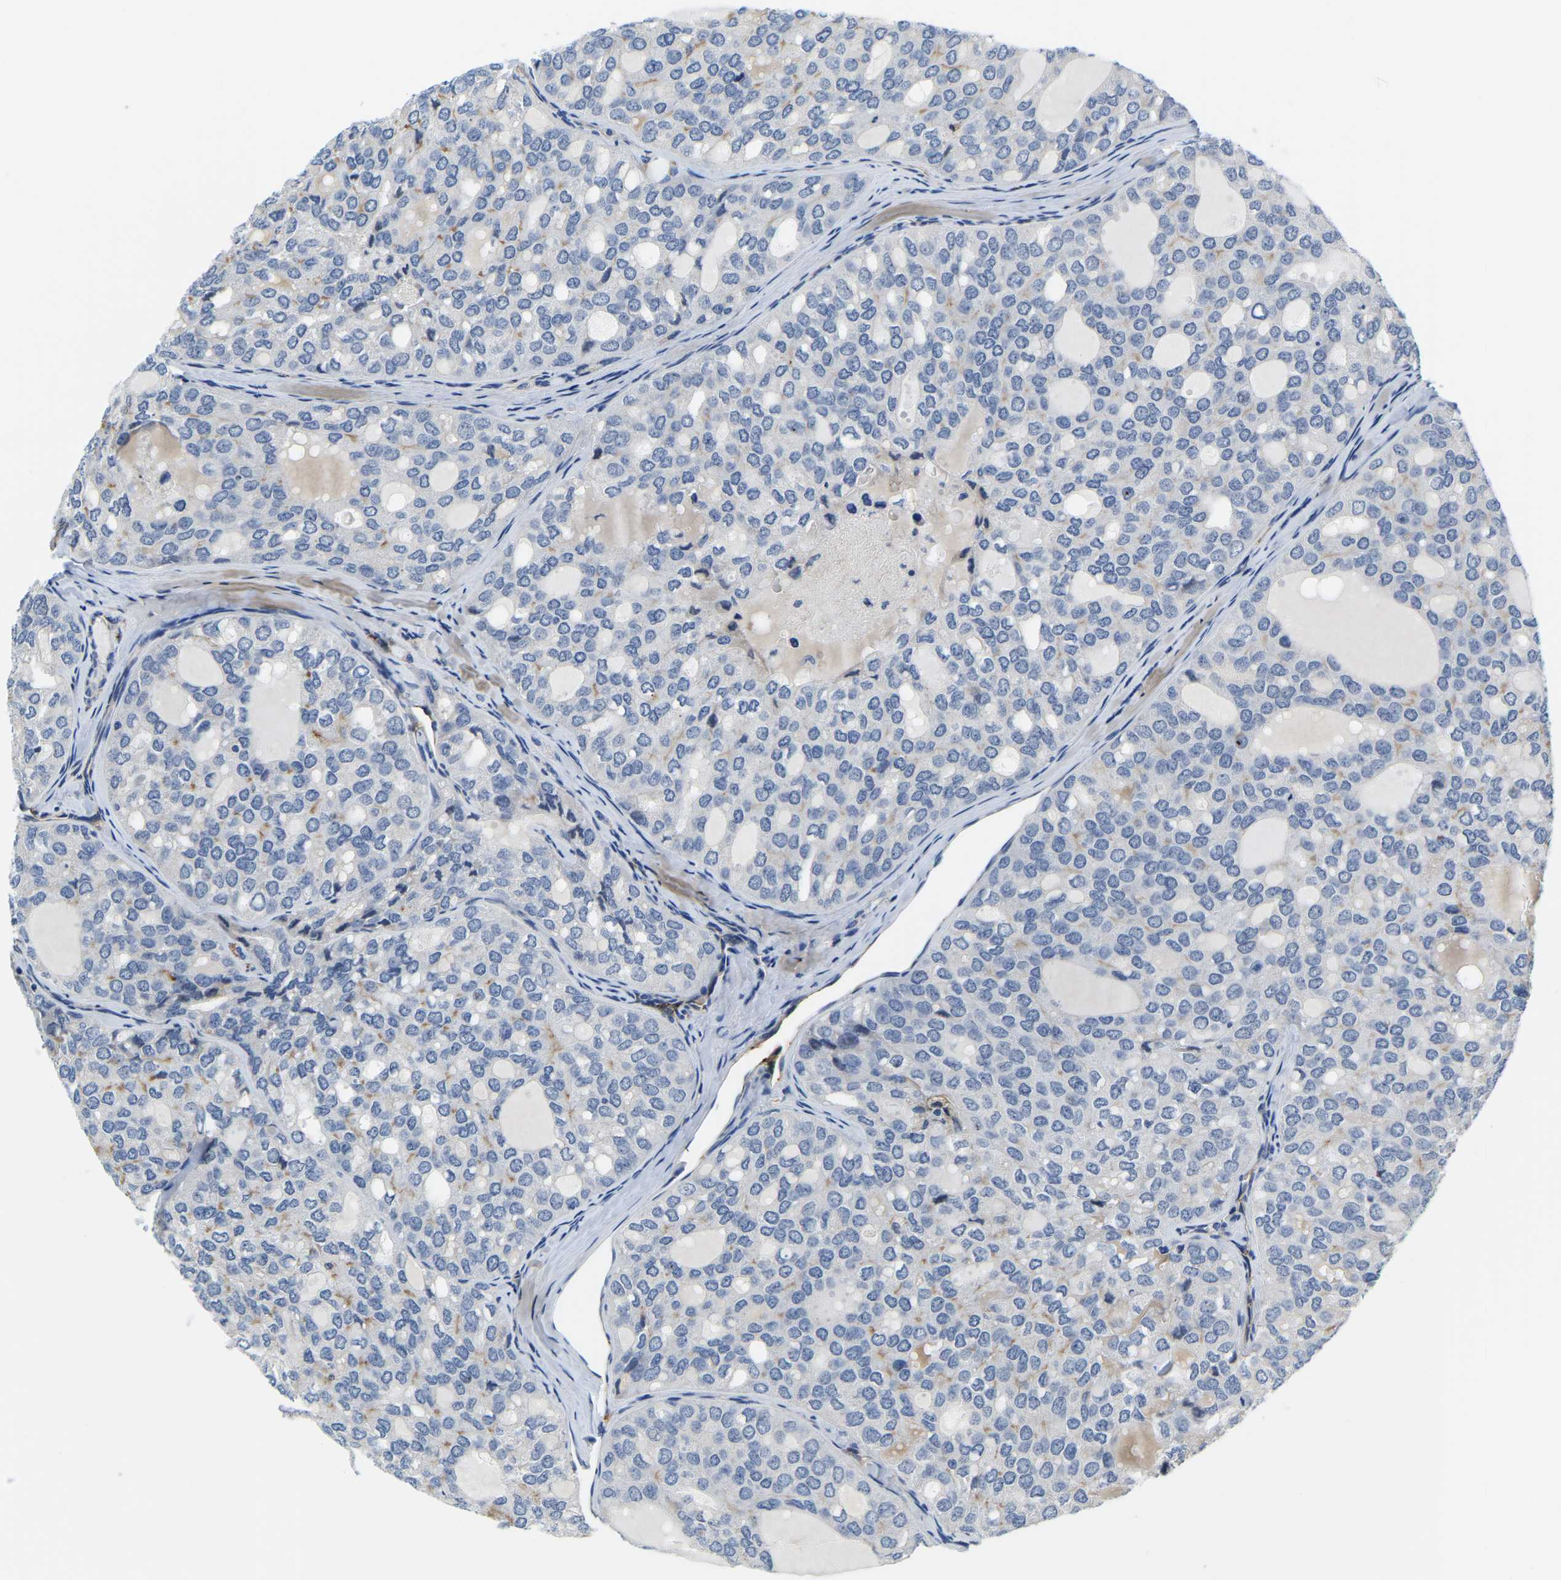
{"staining": {"intensity": "negative", "quantity": "none", "location": "none"}, "tissue": "thyroid cancer", "cell_type": "Tumor cells", "image_type": "cancer", "snomed": [{"axis": "morphology", "description": "Follicular adenoma carcinoma, NOS"}, {"axis": "topography", "description": "Thyroid gland"}], "caption": "IHC photomicrograph of human thyroid cancer stained for a protein (brown), which displays no staining in tumor cells.", "gene": "LIAS", "patient": {"sex": "male", "age": 75}}